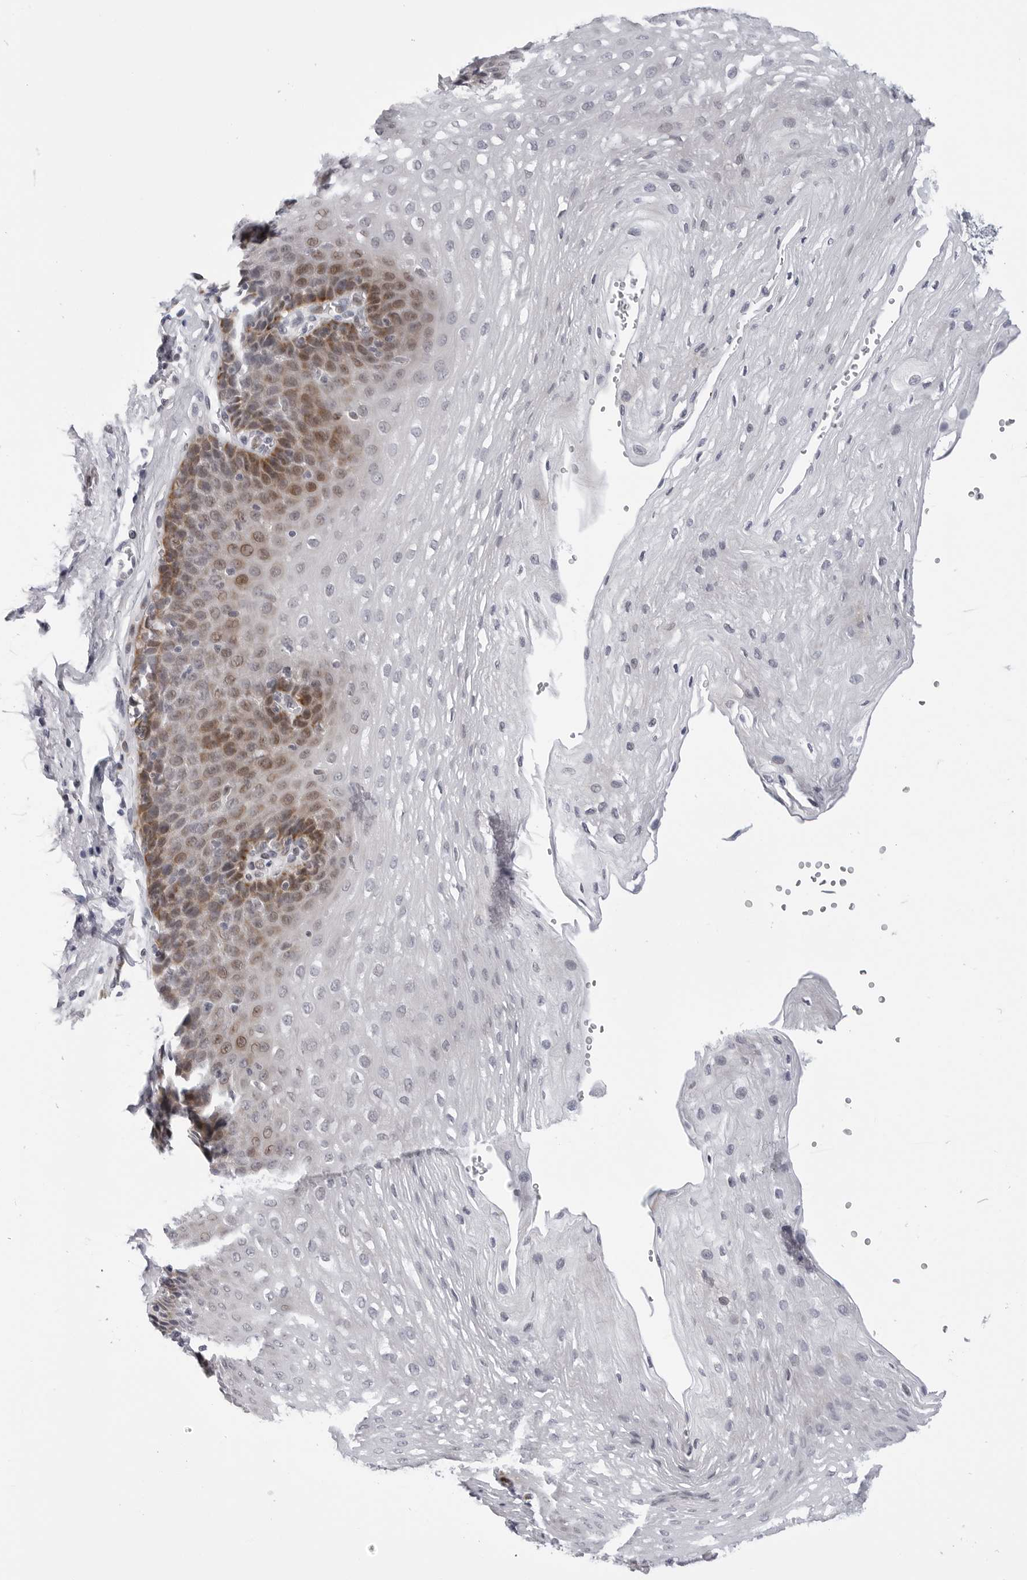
{"staining": {"intensity": "moderate", "quantity": "25%-75%", "location": "cytoplasmic/membranous,nuclear"}, "tissue": "esophagus", "cell_type": "Squamous epithelial cells", "image_type": "normal", "snomed": [{"axis": "morphology", "description": "Normal tissue, NOS"}, {"axis": "topography", "description": "Esophagus"}], "caption": "Immunohistochemical staining of unremarkable esophagus displays medium levels of moderate cytoplasmic/membranous,nuclear staining in about 25%-75% of squamous epithelial cells. The staining is performed using DAB (3,3'-diaminobenzidine) brown chromogen to label protein expression. The nuclei are counter-stained blue using hematoxylin.", "gene": "CDK20", "patient": {"sex": "female", "age": 66}}